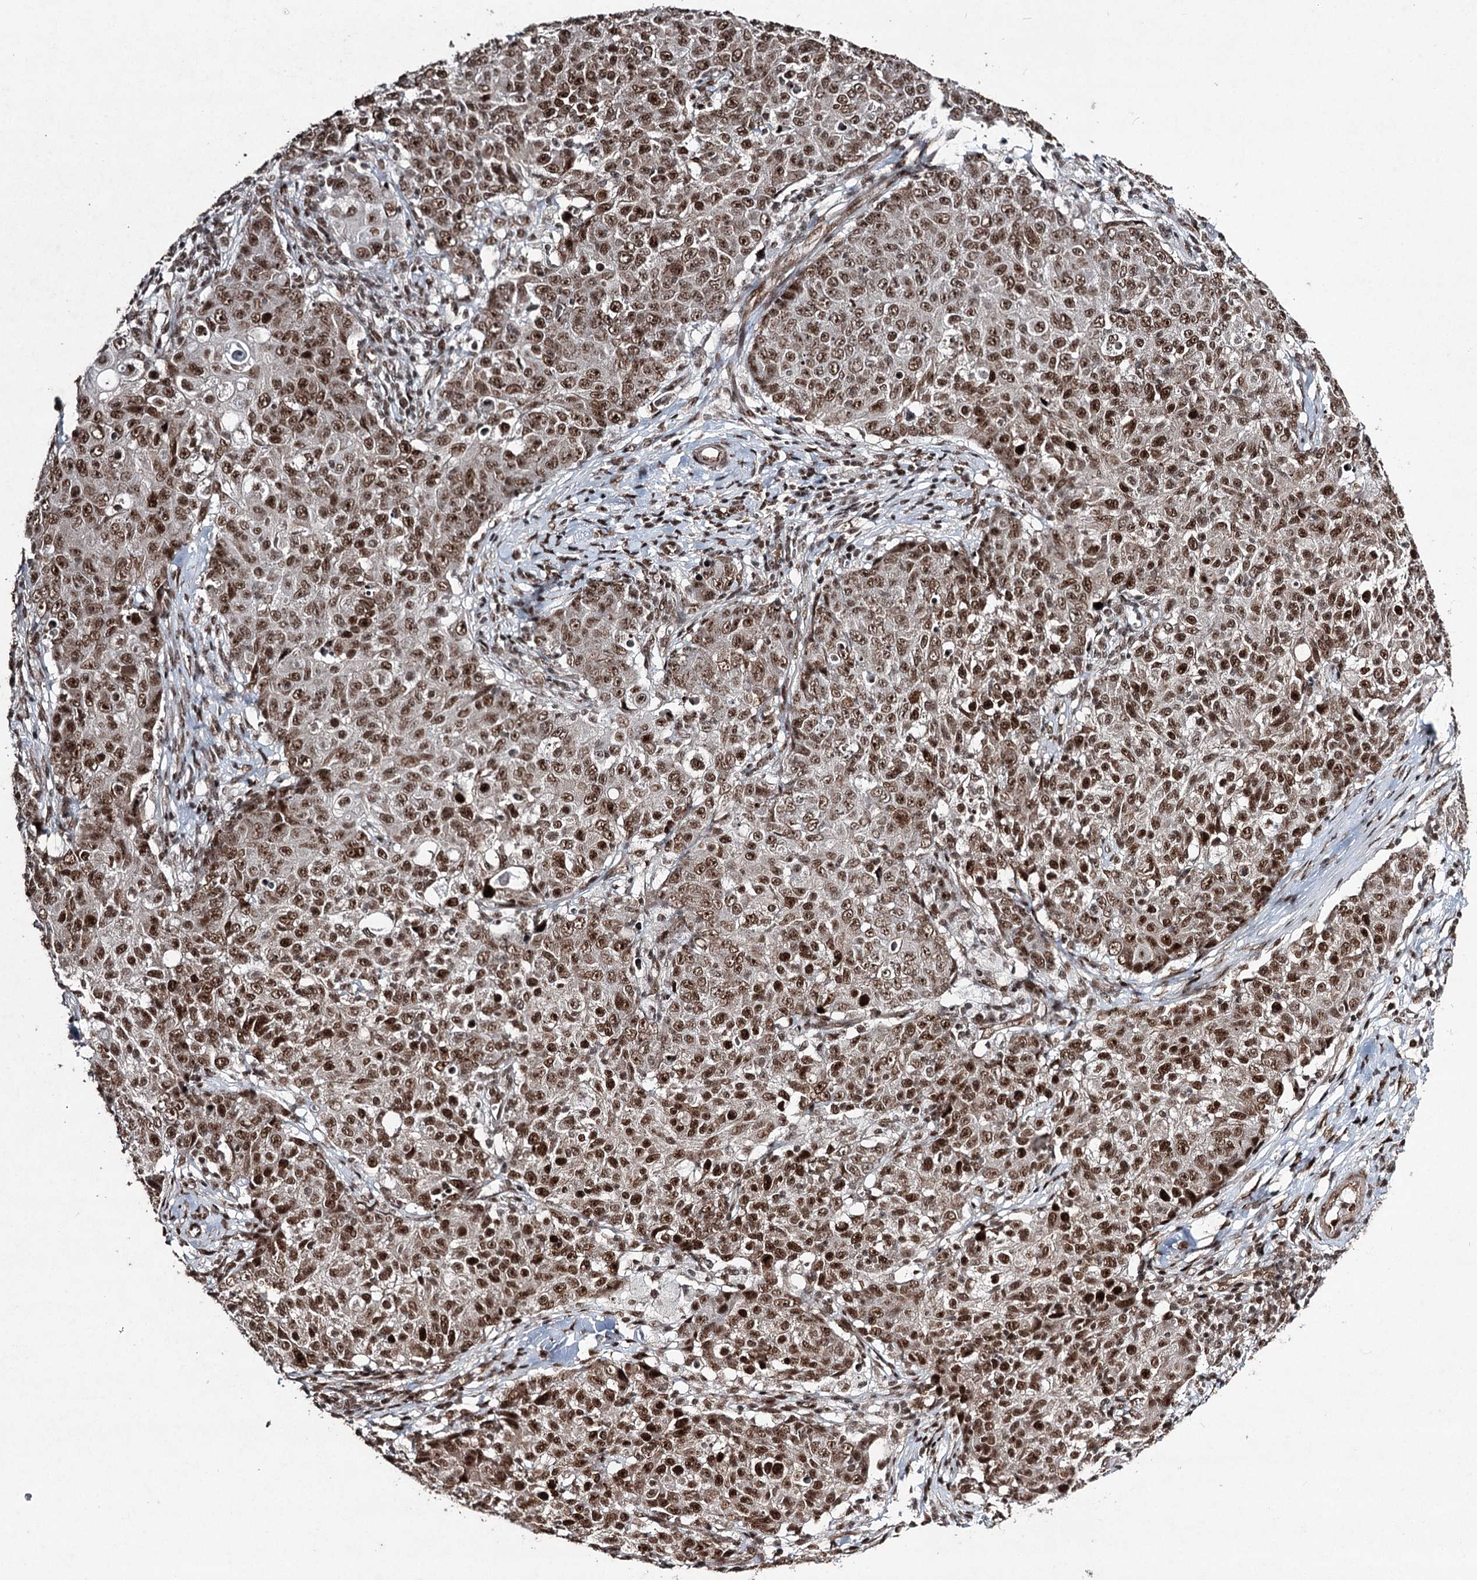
{"staining": {"intensity": "strong", "quantity": ">75%", "location": "nuclear"}, "tissue": "ovarian cancer", "cell_type": "Tumor cells", "image_type": "cancer", "snomed": [{"axis": "morphology", "description": "Carcinoma, endometroid"}, {"axis": "topography", "description": "Ovary"}], "caption": "Human ovarian cancer stained for a protein (brown) reveals strong nuclear positive positivity in about >75% of tumor cells.", "gene": "PDCD4", "patient": {"sex": "female", "age": 42}}